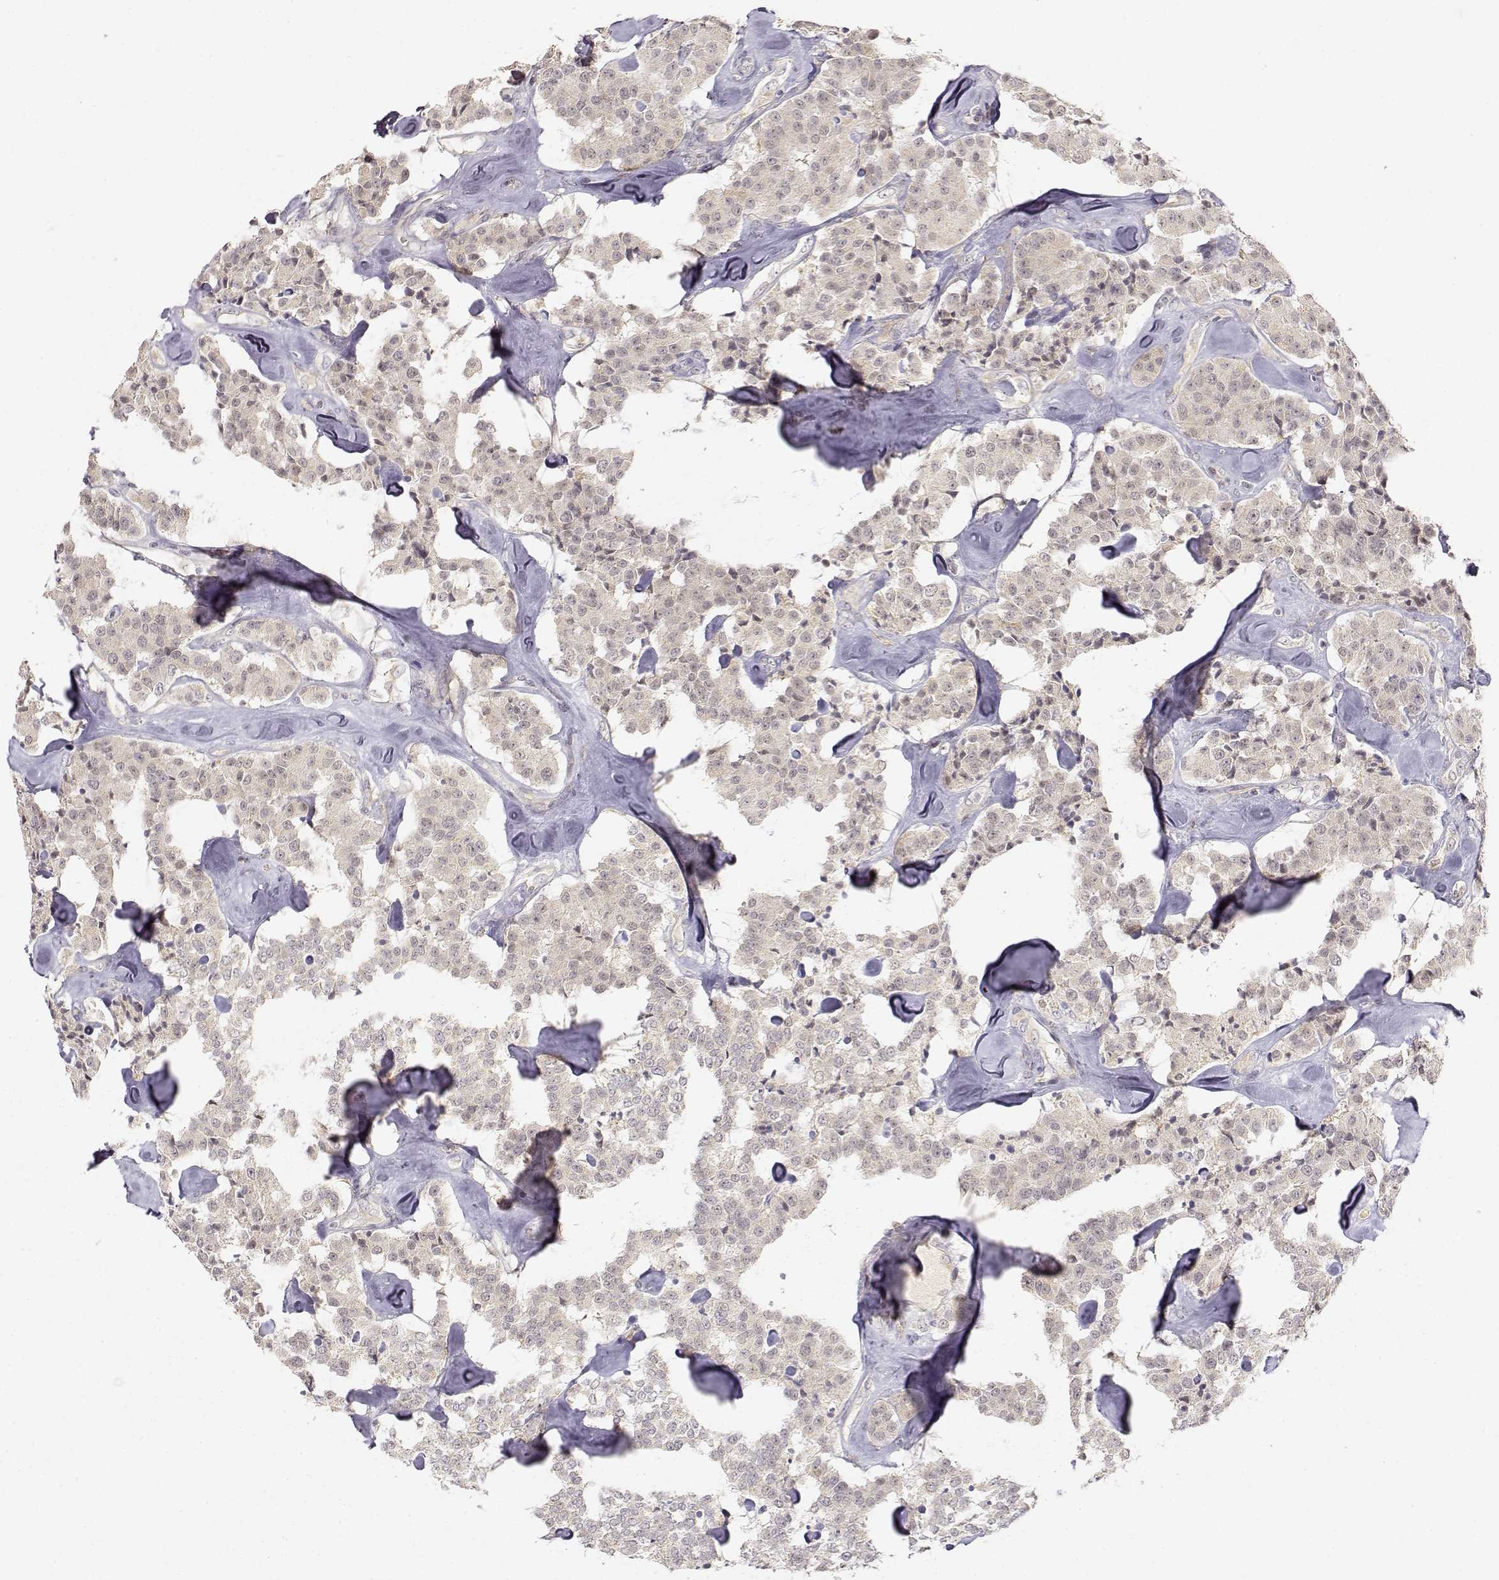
{"staining": {"intensity": "negative", "quantity": "none", "location": "none"}, "tissue": "carcinoid", "cell_type": "Tumor cells", "image_type": "cancer", "snomed": [{"axis": "morphology", "description": "Carcinoid, malignant, NOS"}, {"axis": "topography", "description": "Pancreas"}], "caption": "This is a micrograph of immunohistochemistry staining of malignant carcinoid, which shows no positivity in tumor cells.", "gene": "EAF2", "patient": {"sex": "male", "age": 41}}